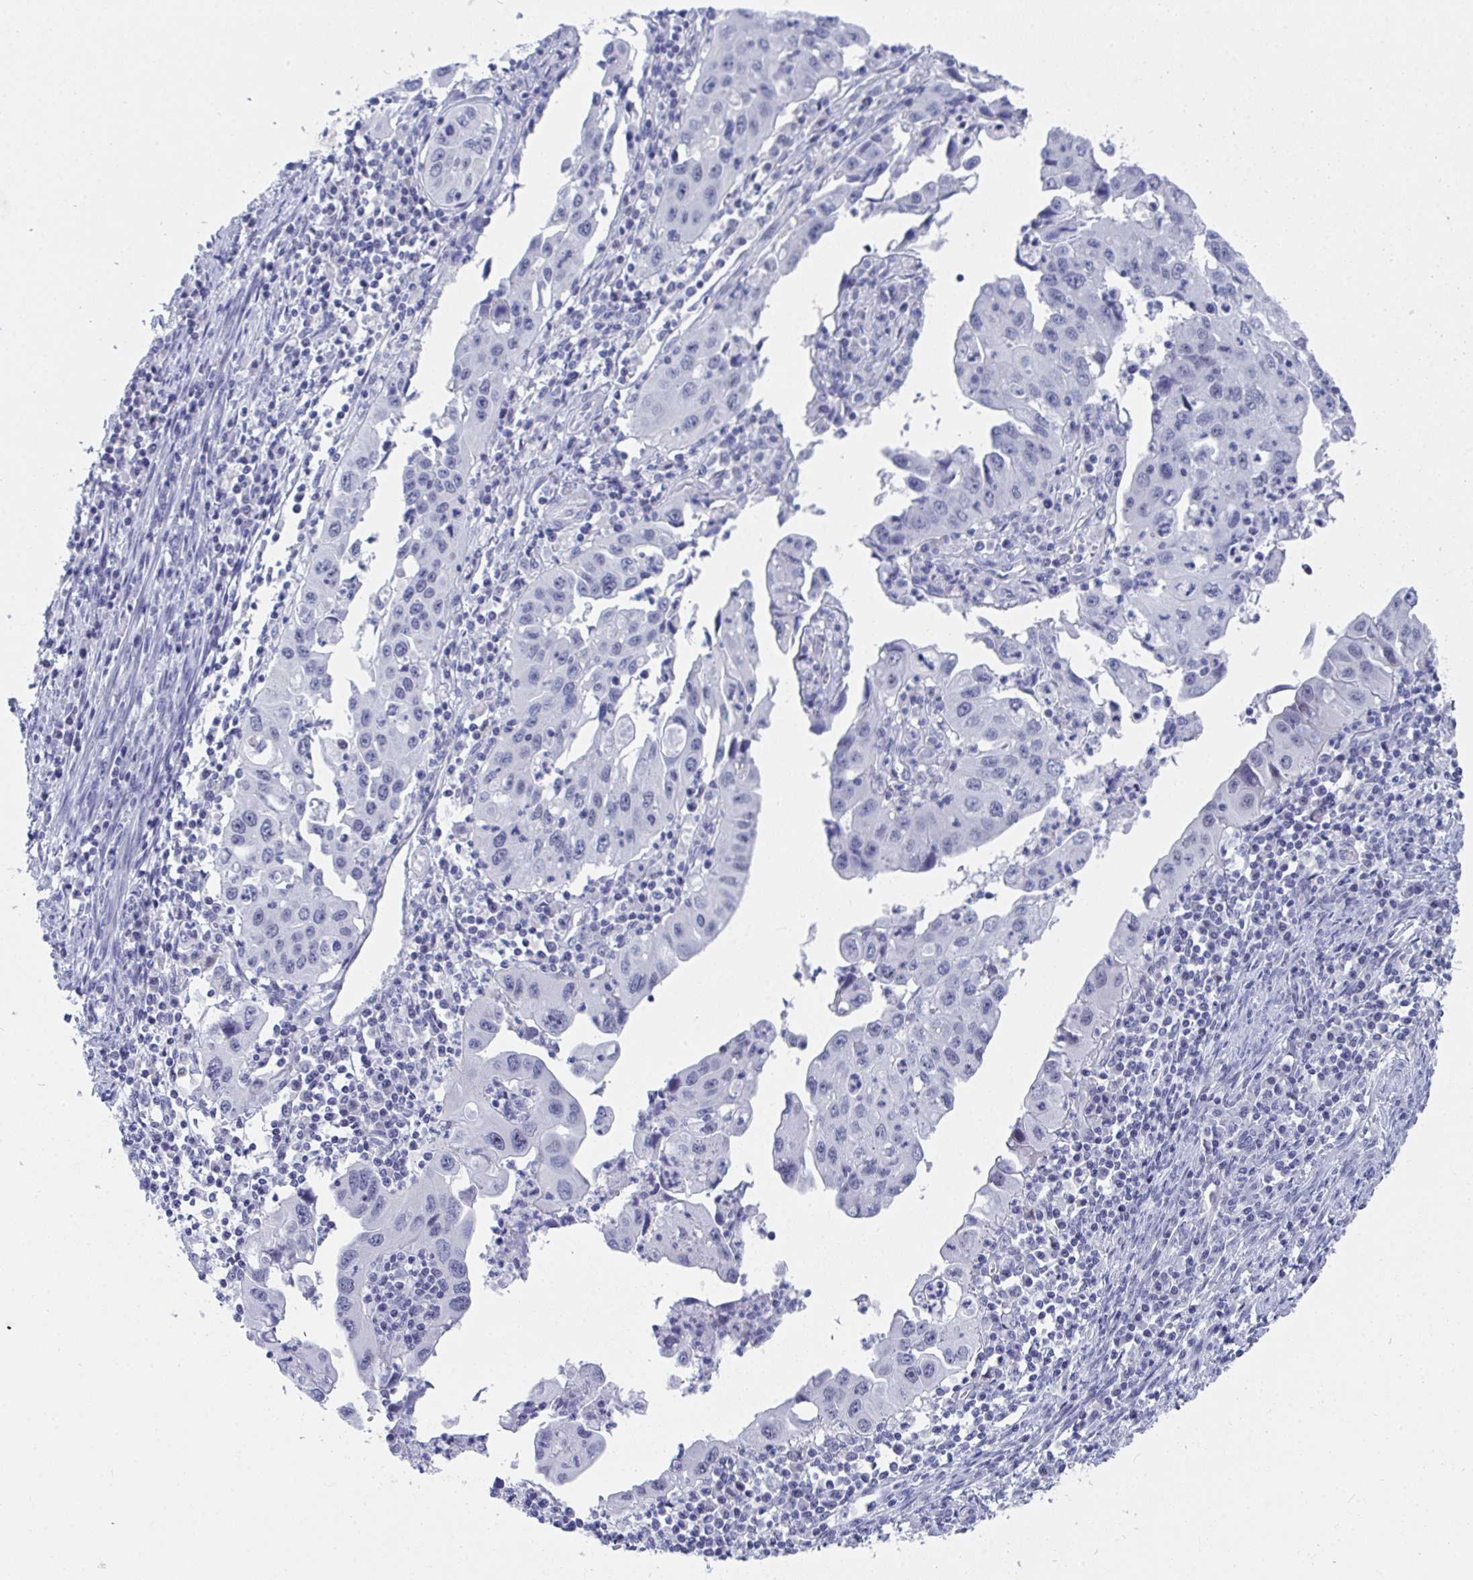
{"staining": {"intensity": "negative", "quantity": "none", "location": "none"}, "tissue": "endometrial cancer", "cell_type": "Tumor cells", "image_type": "cancer", "snomed": [{"axis": "morphology", "description": "Adenocarcinoma, NOS"}, {"axis": "topography", "description": "Uterus"}], "caption": "Endometrial adenocarcinoma was stained to show a protein in brown. There is no significant staining in tumor cells. (Stains: DAB (3,3'-diaminobenzidine) IHC with hematoxylin counter stain, Microscopy: brightfield microscopy at high magnification).", "gene": "DAOA", "patient": {"sex": "female", "age": 62}}